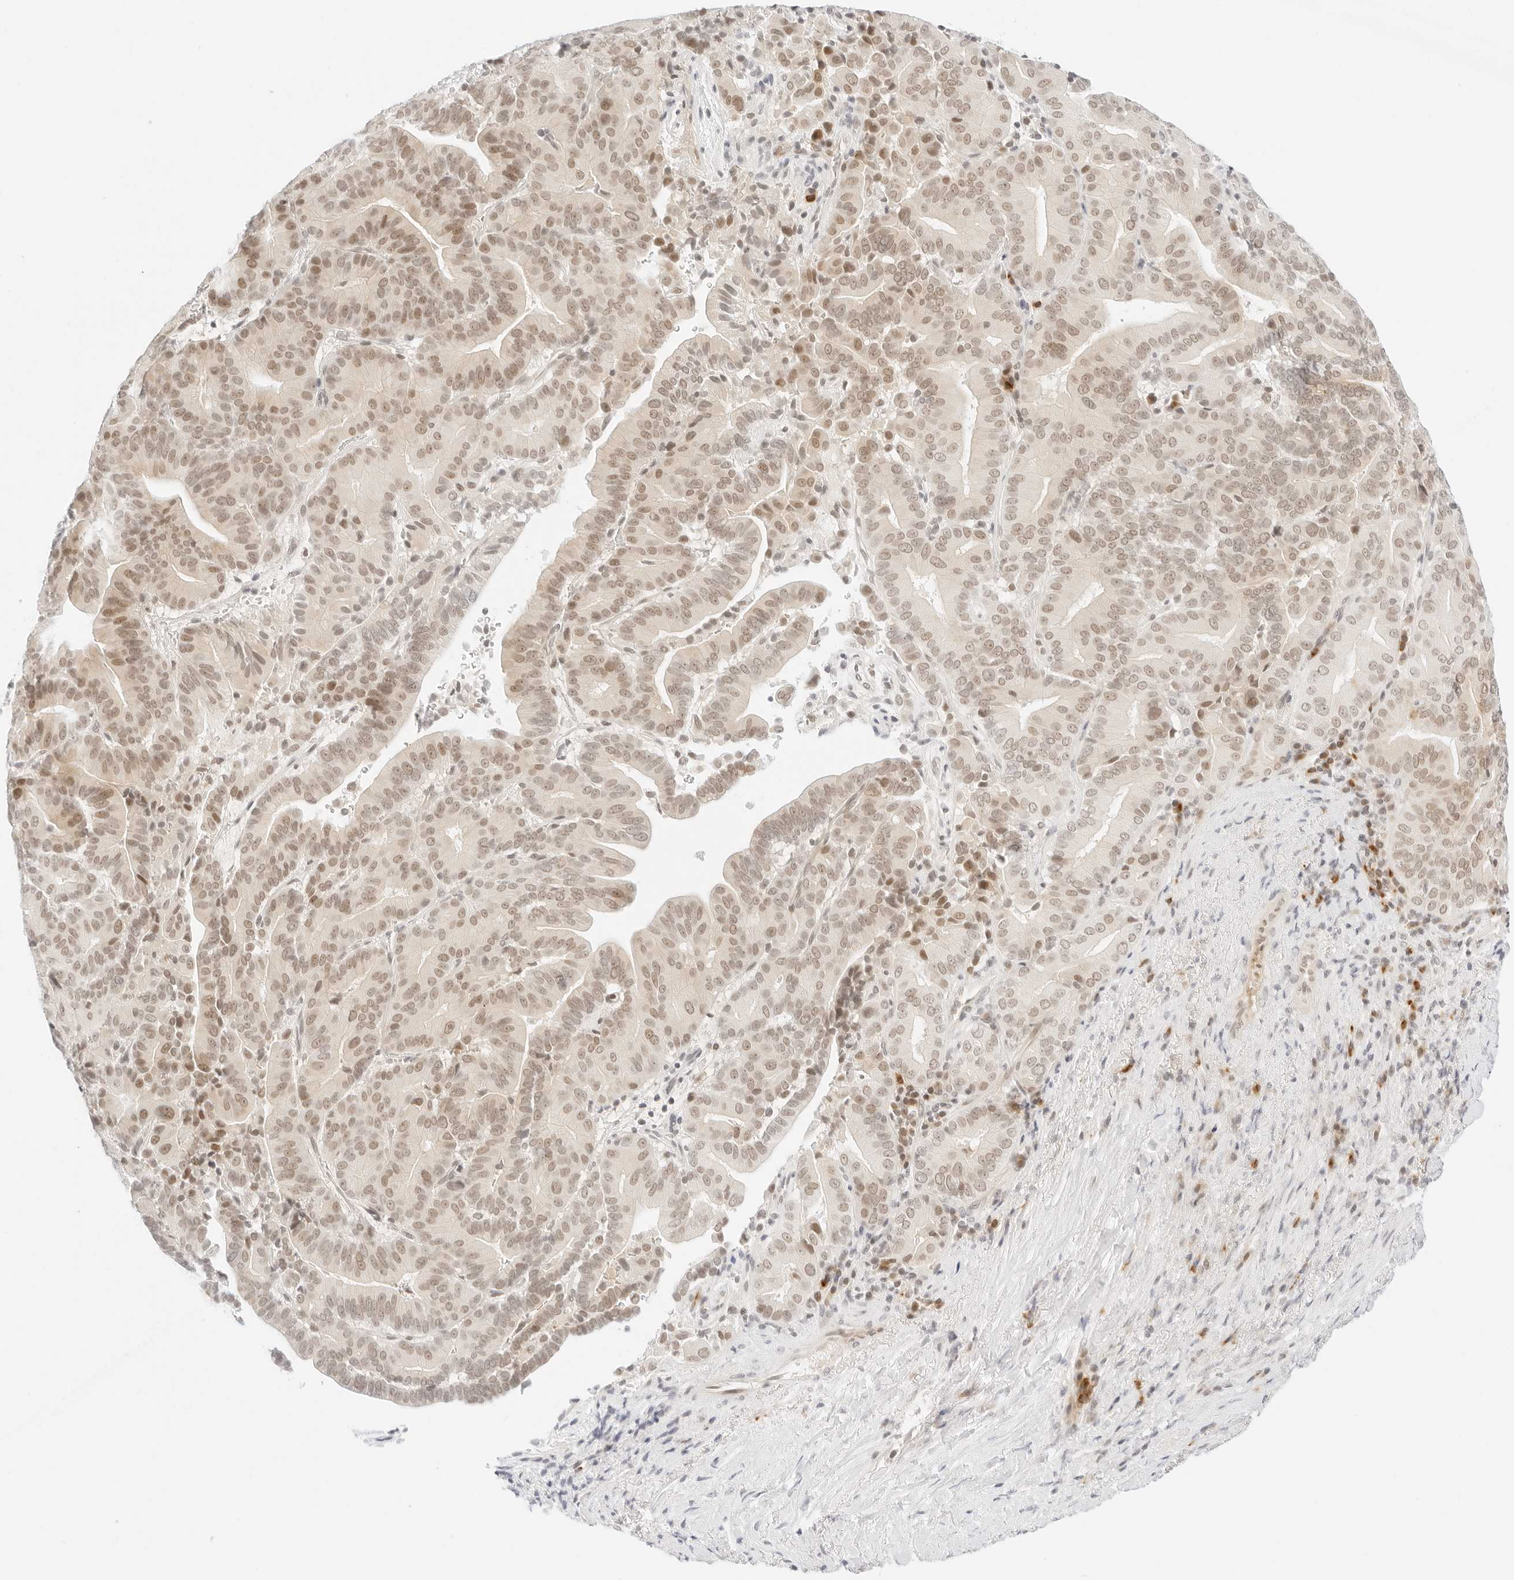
{"staining": {"intensity": "weak", "quantity": ">75%", "location": "nuclear"}, "tissue": "liver cancer", "cell_type": "Tumor cells", "image_type": "cancer", "snomed": [{"axis": "morphology", "description": "Cholangiocarcinoma"}, {"axis": "topography", "description": "Liver"}], "caption": "Tumor cells demonstrate low levels of weak nuclear positivity in approximately >75% of cells in liver cancer (cholangiocarcinoma). The protein is shown in brown color, while the nuclei are stained blue.", "gene": "POLR3C", "patient": {"sex": "female", "age": 75}}